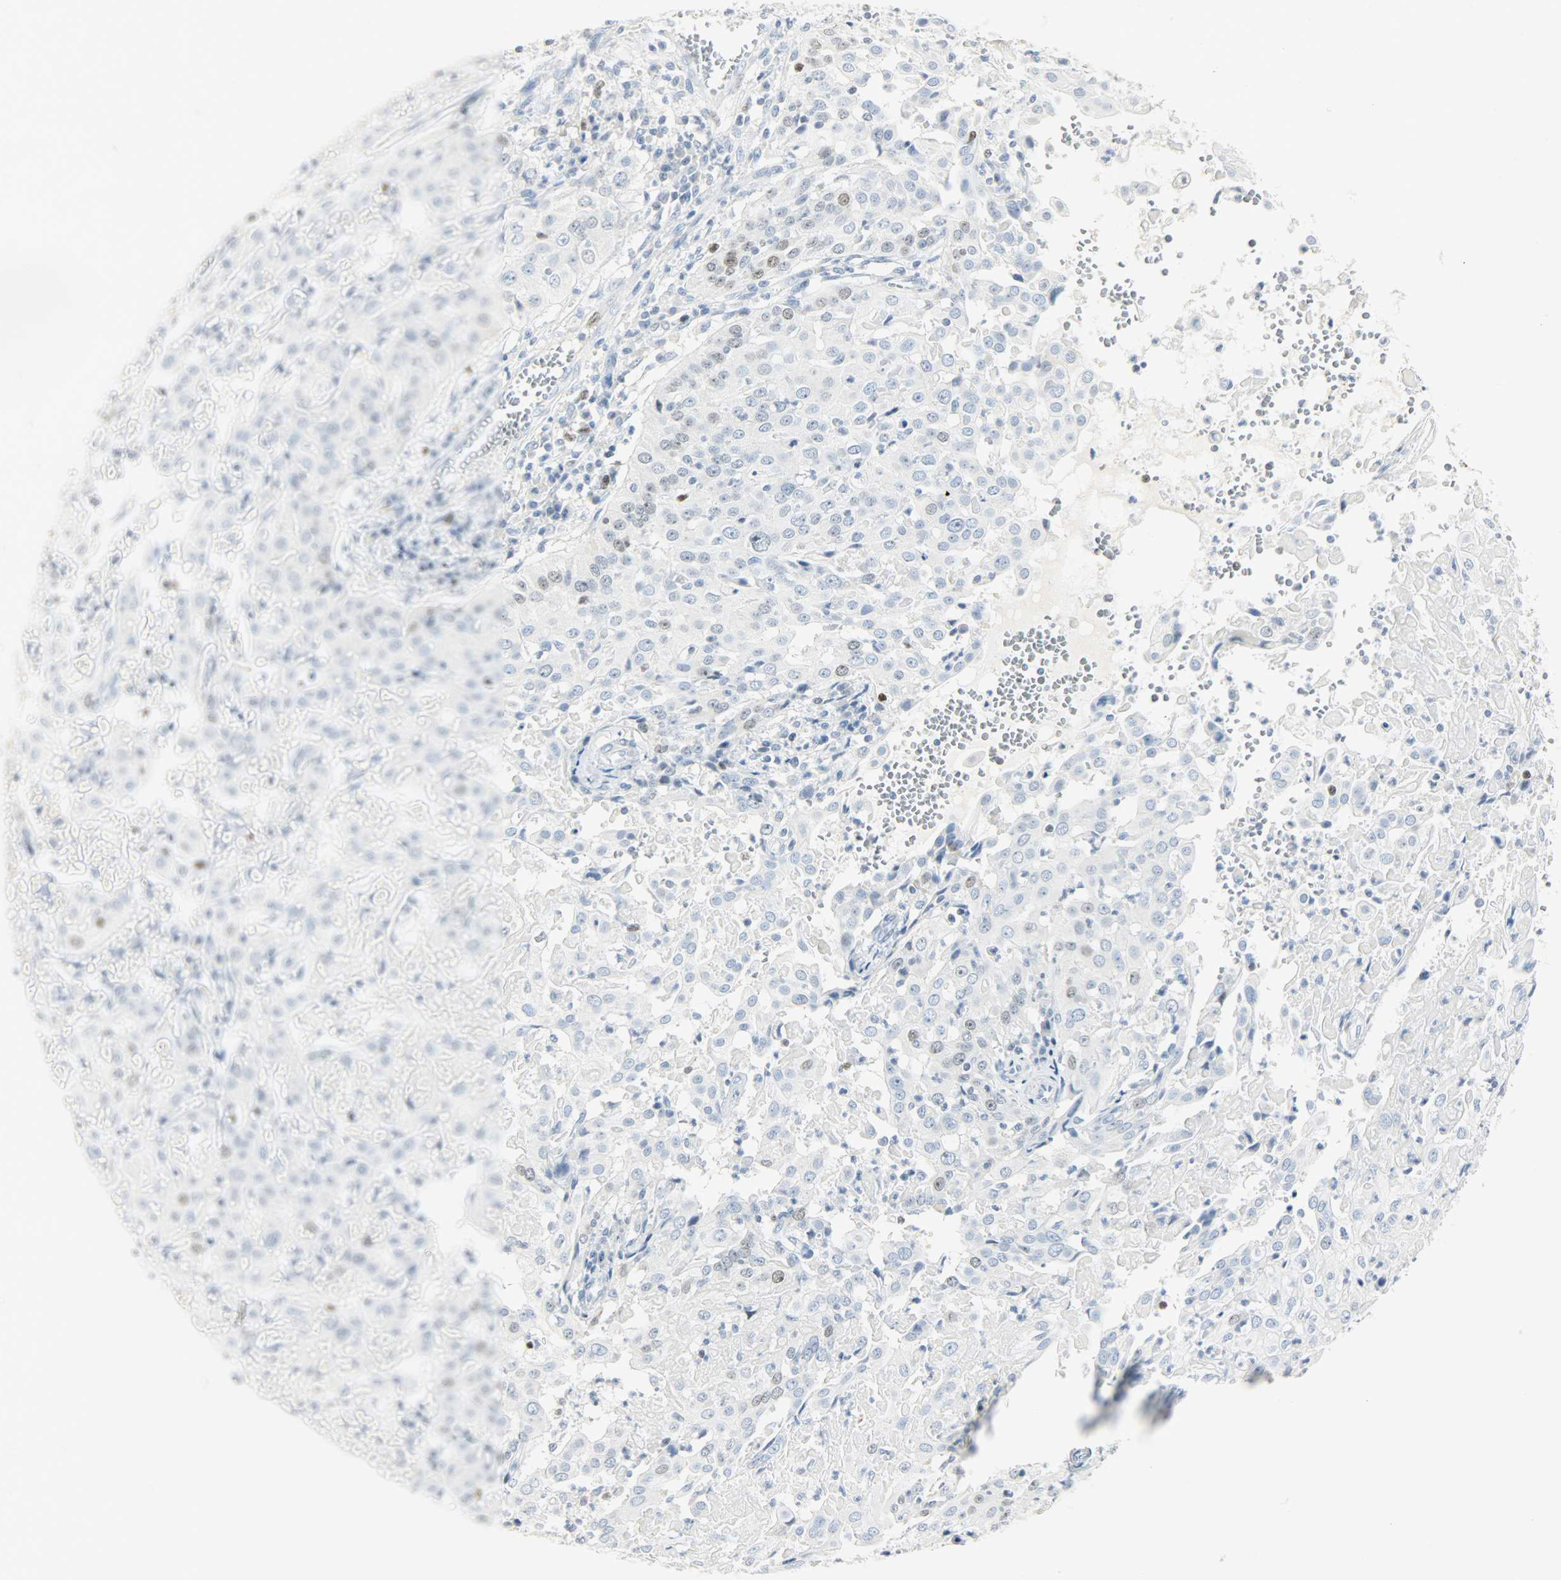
{"staining": {"intensity": "weak", "quantity": "<25%", "location": "nuclear"}, "tissue": "cervical cancer", "cell_type": "Tumor cells", "image_type": "cancer", "snomed": [{"axis": "morphology", "description": "Squamous cell carcinoma, NOS"}, {"axis": "topography", "description": "Cervix"}], "caption": "Human cervical cancer (squamous cell carcinoma) stained for a protein using IHC reveals no positivity in tumor cells.", "gene": "HELLS", "patient": {"sex": "female", "age": 39}}